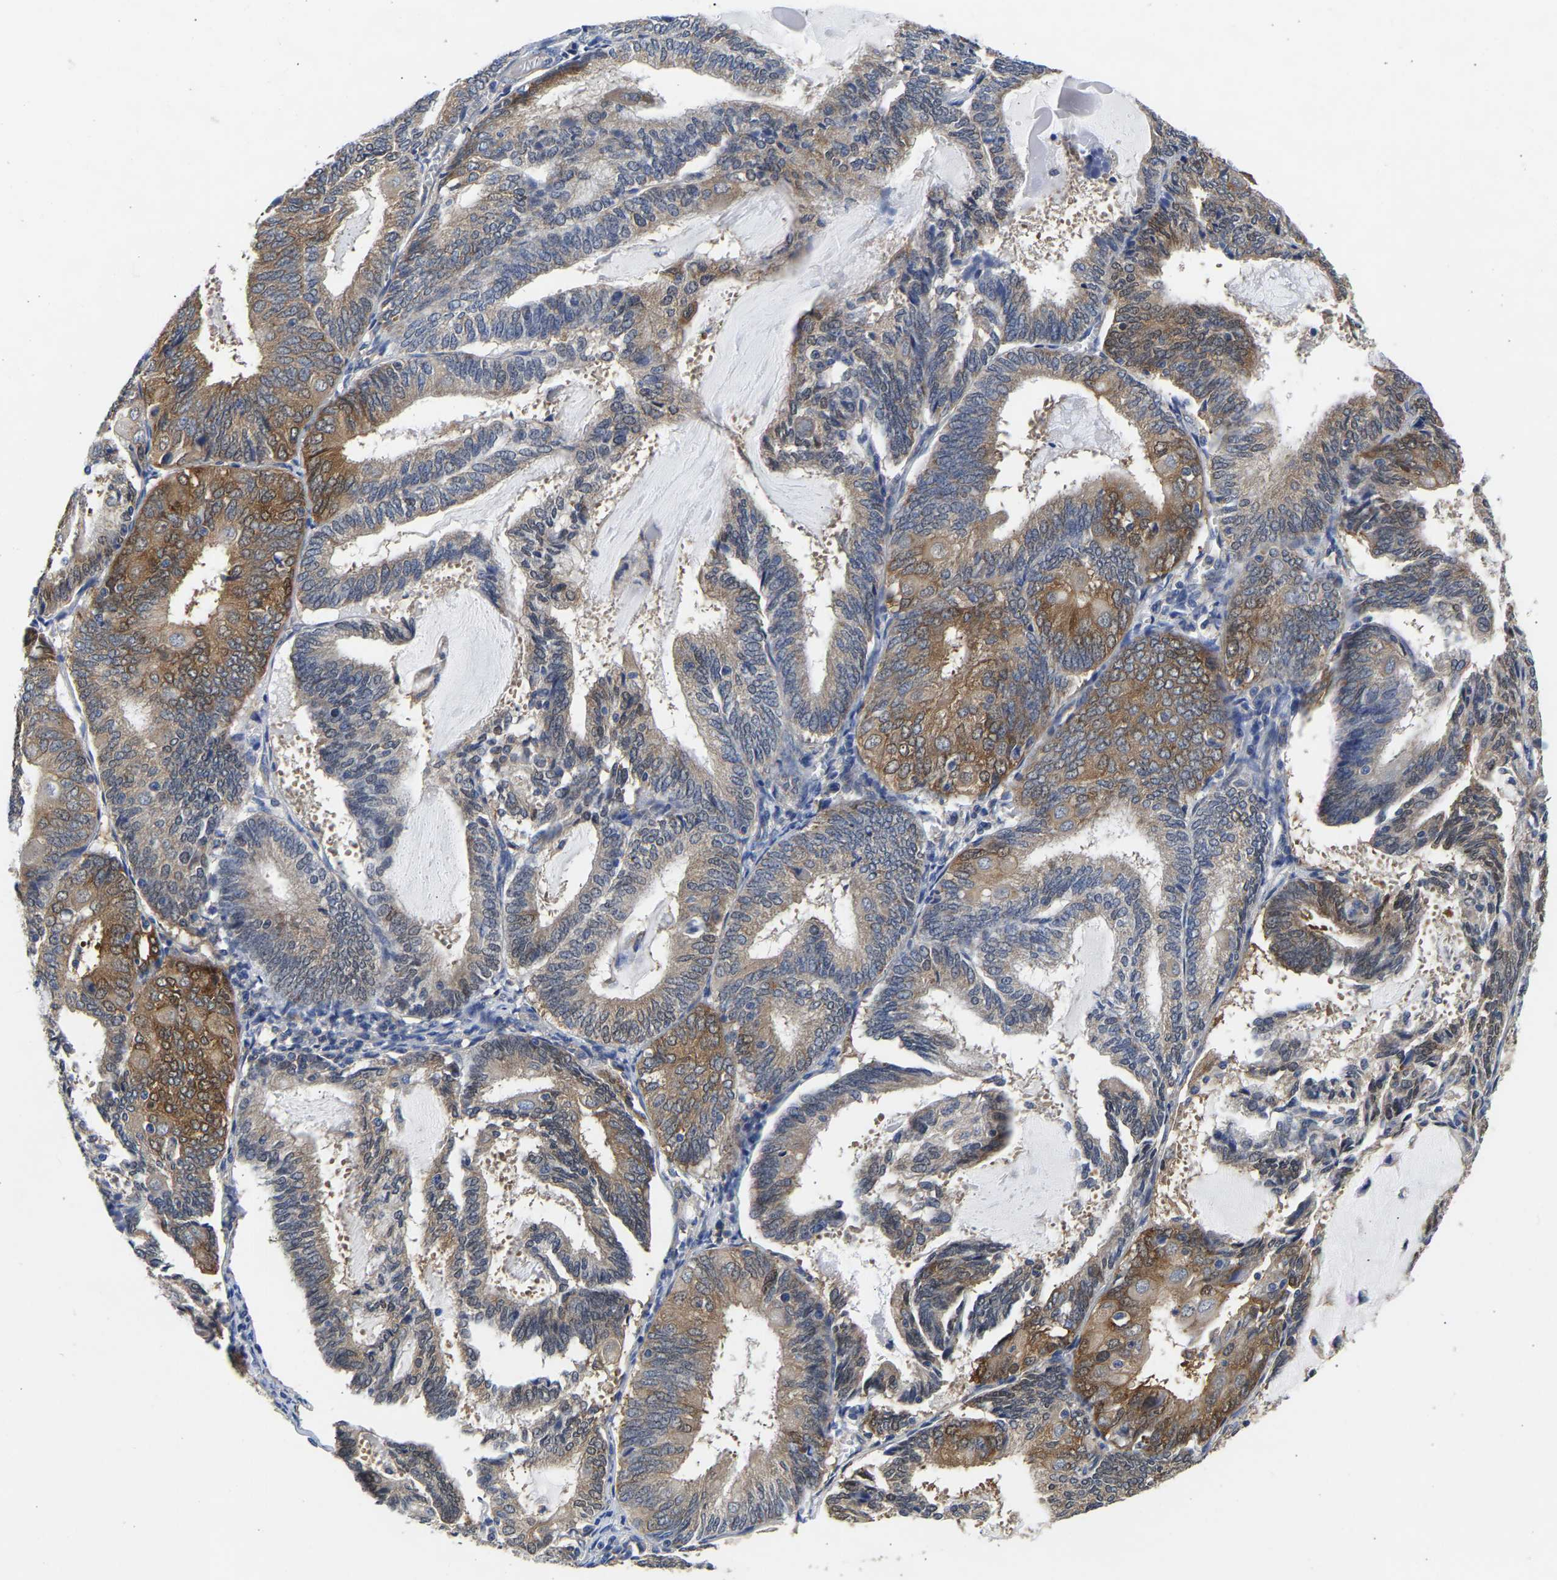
{"staining": {"intensity": "moderate", "quantity": "25%-75%", "location": "cytoplasmic/membranous"}, "tissue": "endometrial cancer", "cell_type": "Tumor cells", "image_type": "cancer", "snomed": [{"axis": "morphology", "description": "Adenocarcinoma, NOS"}, {"axis": "topography", "description": "Endometrium"}], "caption": "Immunohistochemistry histopathology image of adenocarcinoma (endometrial) stained for a protein (brown), which reveals medium levels of moderate cytoplasmic/membranous staining in about 25%-75% of tumor cells.", "gene": "CCDC6", "patient": {"sex": "female", "age": 81}}